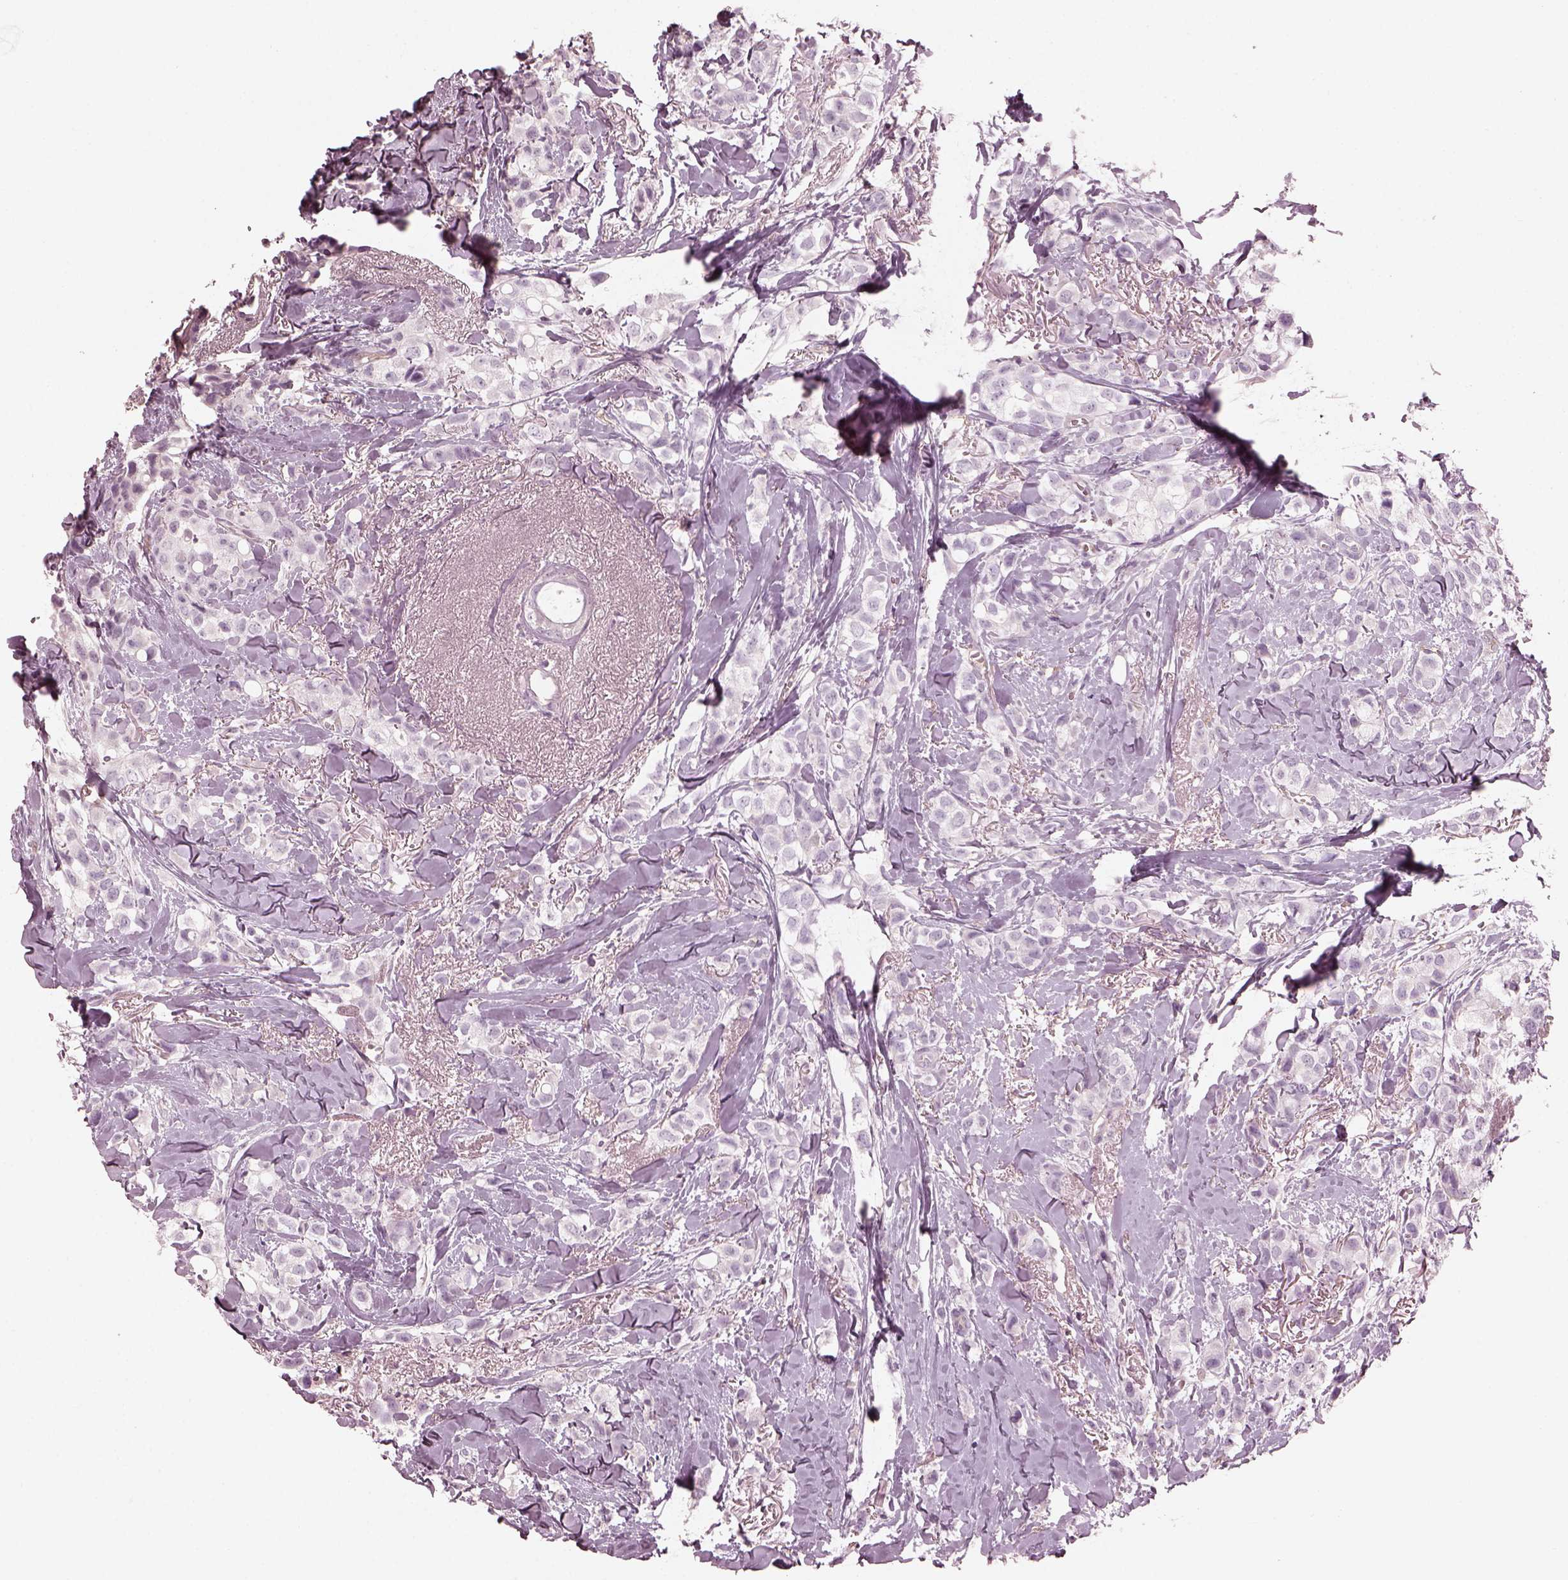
{"staining": {"intensity": "negative", "quantity": "none", "location": "none"}, "tissue": "breast cancer", "cell_type": "Tumor cells", "image_type": "cancer", "snomed": [{"axis": "morphology", "description": "Duct carcinoma"}, {"axis": "topography", "description": "Breast"}], "caption": "This is a micrograph of immunohistochemistry staining of invasive ductal carcinoma (breast), which shows no positivity in tumor cells. (DAB IHC, high magnification).", "gene": "EIF4E1B", "patient": {"sex": "female", "age": 85}}